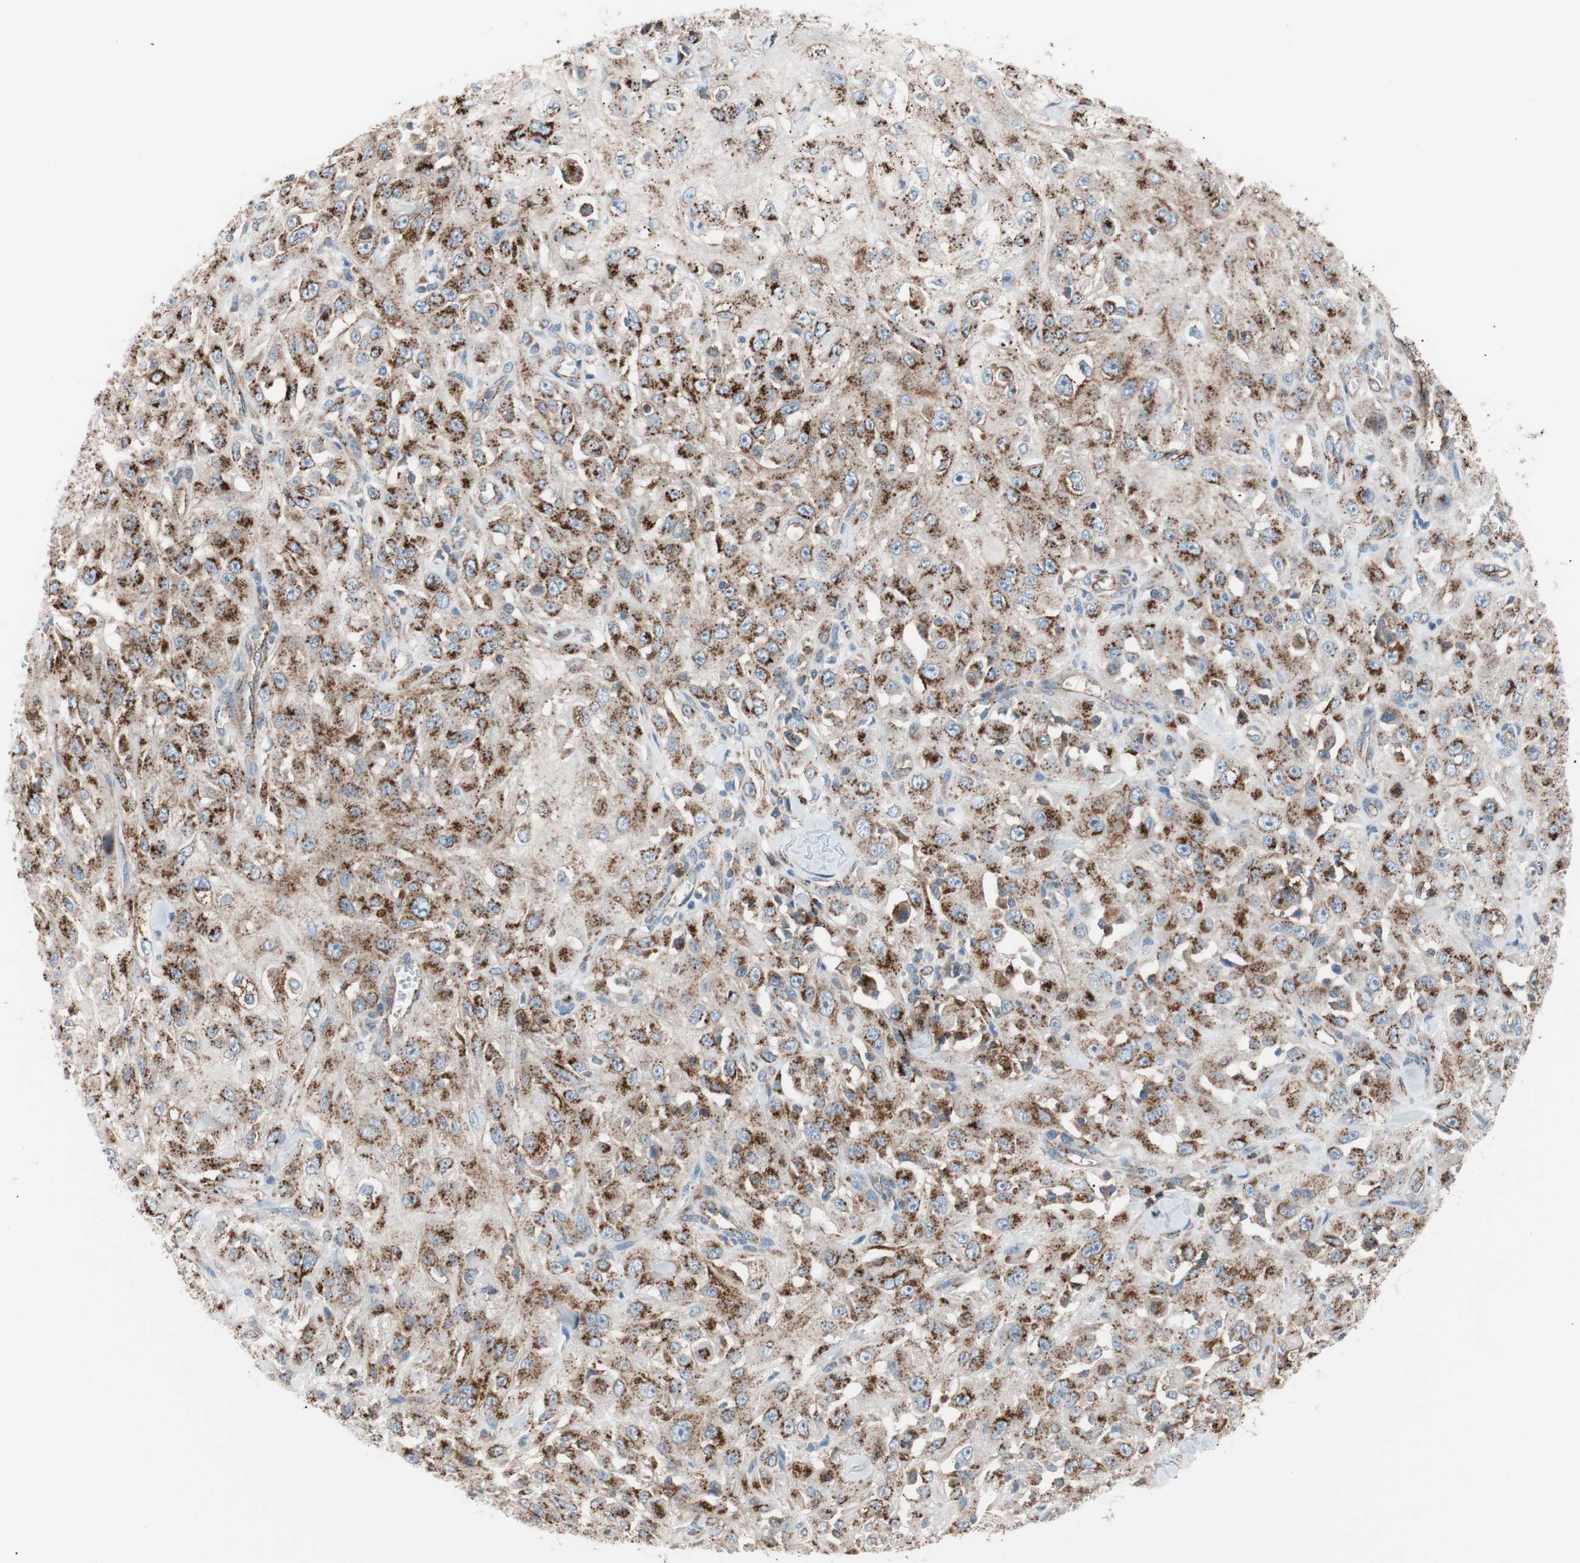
{"staining": {"intensity": "moderate", "quantity": ">75%", "location": "cytoplasmic/membranous"}, "tissue": "skin cancer", "cell_type": "Tumor cells", "image_type": "cancer", "snomed": [{"axis": "morphology", "description": "Squamous cell carcinoma, NOS"}, {"axis": "morphology", "description": "Squamous cell carcinoma, metastatic, NOS"}, {"axis": "topography", "description": "Skin"}, {"axis": "topography", "description": "Lymph node"}], "caption": "Immunohistochemical staining of skin cancer reveals medium levels of moderate cytoplasmic/membranous protein positivity in about >75% of tumor cells.", "gene": "FLOT2", "patient": {"sex": "male", "age": 75}}